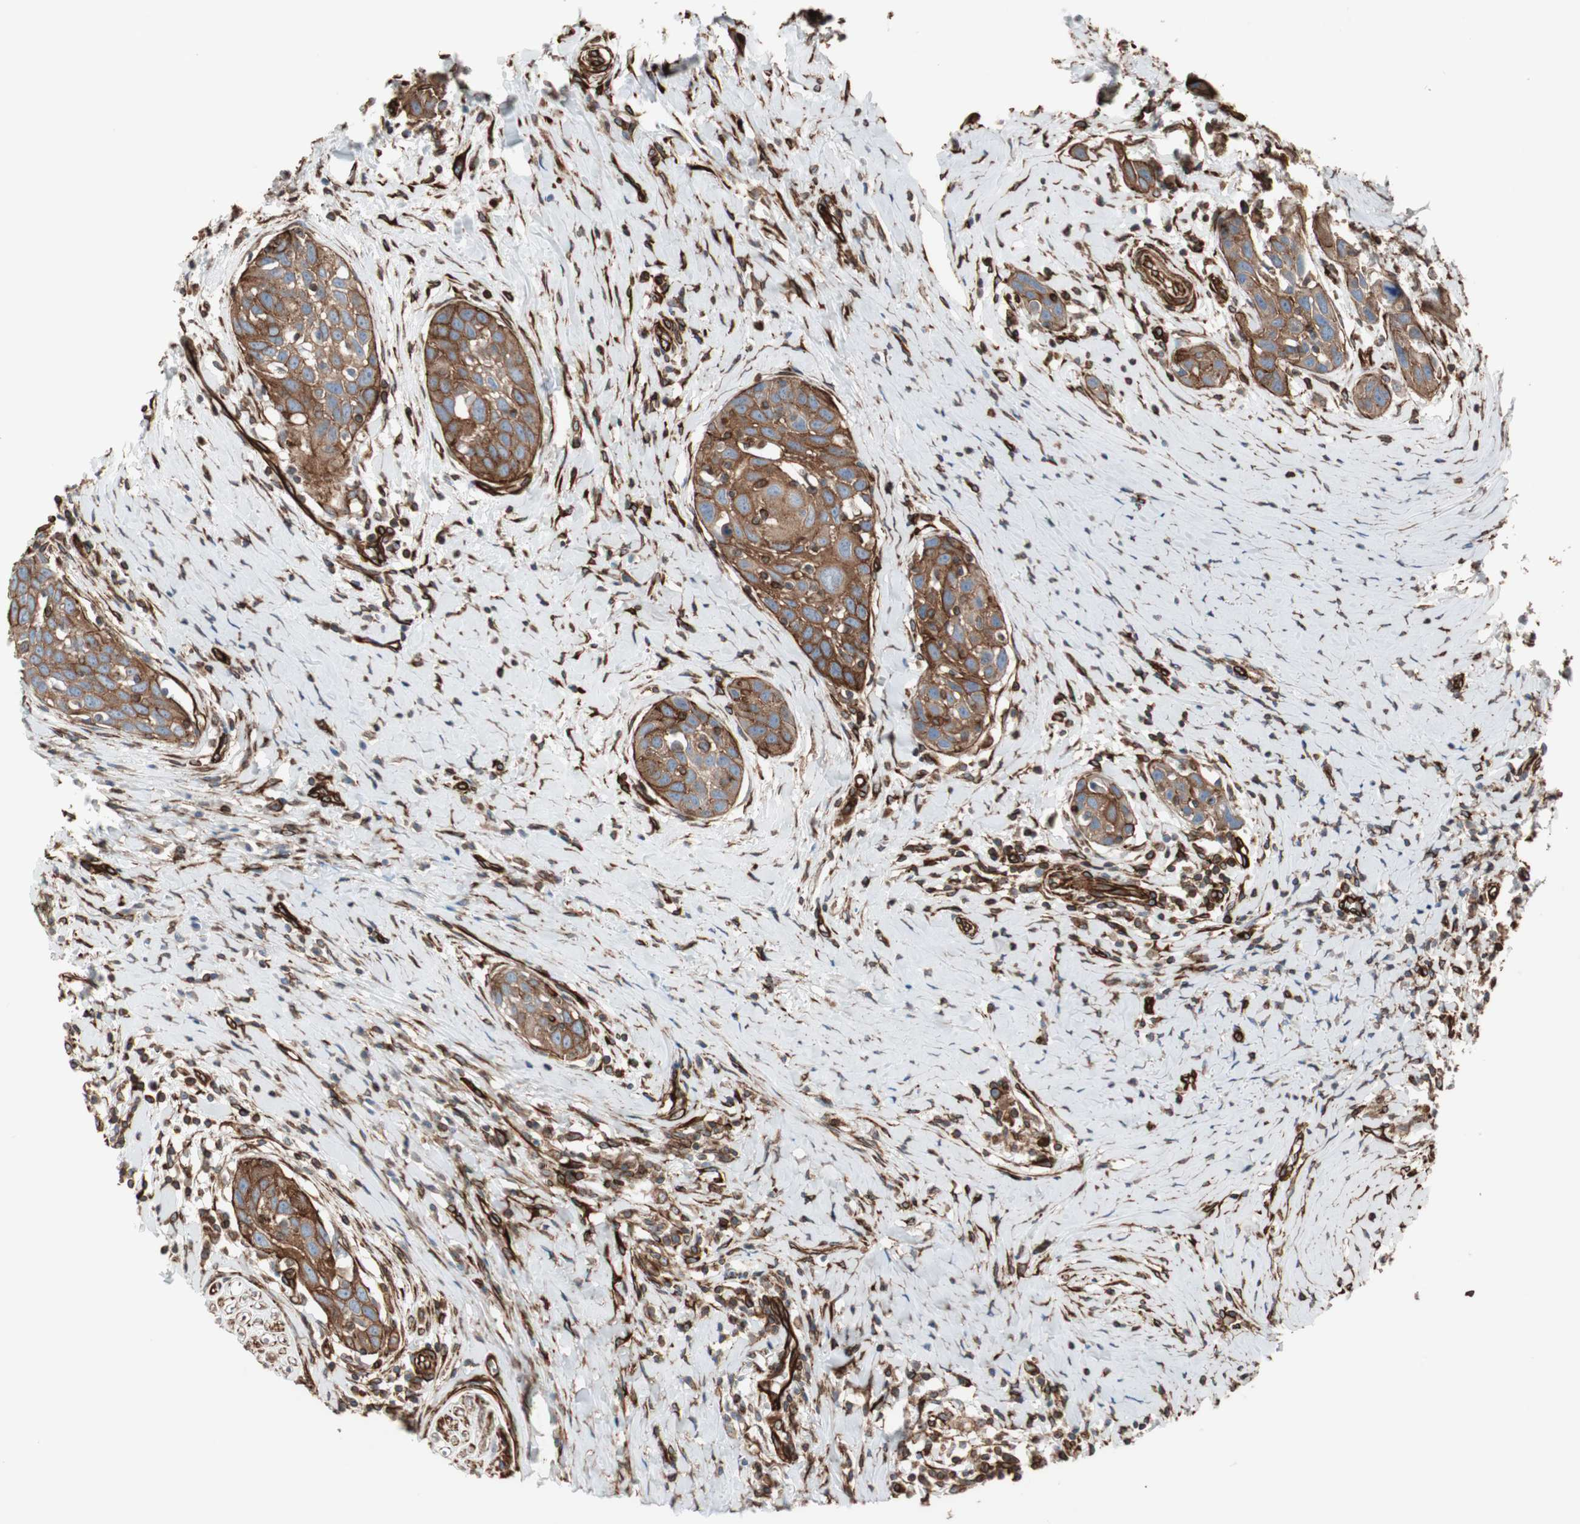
{"staining": {"intensity": "strong", "quantity": ">75%", "location": "cytoplasmic/membranous"}, "tissue": "head and neck cancer", "cell_type": "Tumor cells", "image_type": "cancer", "snomed": [{"axis": "morphology", "description": "Normal tissue, NOS"}, {"axis": "morphology", "description": "Squamous cell carcinoma, NOS"}, {"axis": "topography", "description": "Oral tissue"}, {"axis": "topography", "description": "Head-Neck"}], "caption": "Immunohistochemistry (IHC) histopathology image of squamous cell carcinoma (head and neck) stained for a protein (brown), which exhibits high levels of strong cytoplasmic/membranous positivity in approximately >75% of tumor cells.", "gene": "TCTA", "patient": {"sex": "female", "age": 50}}